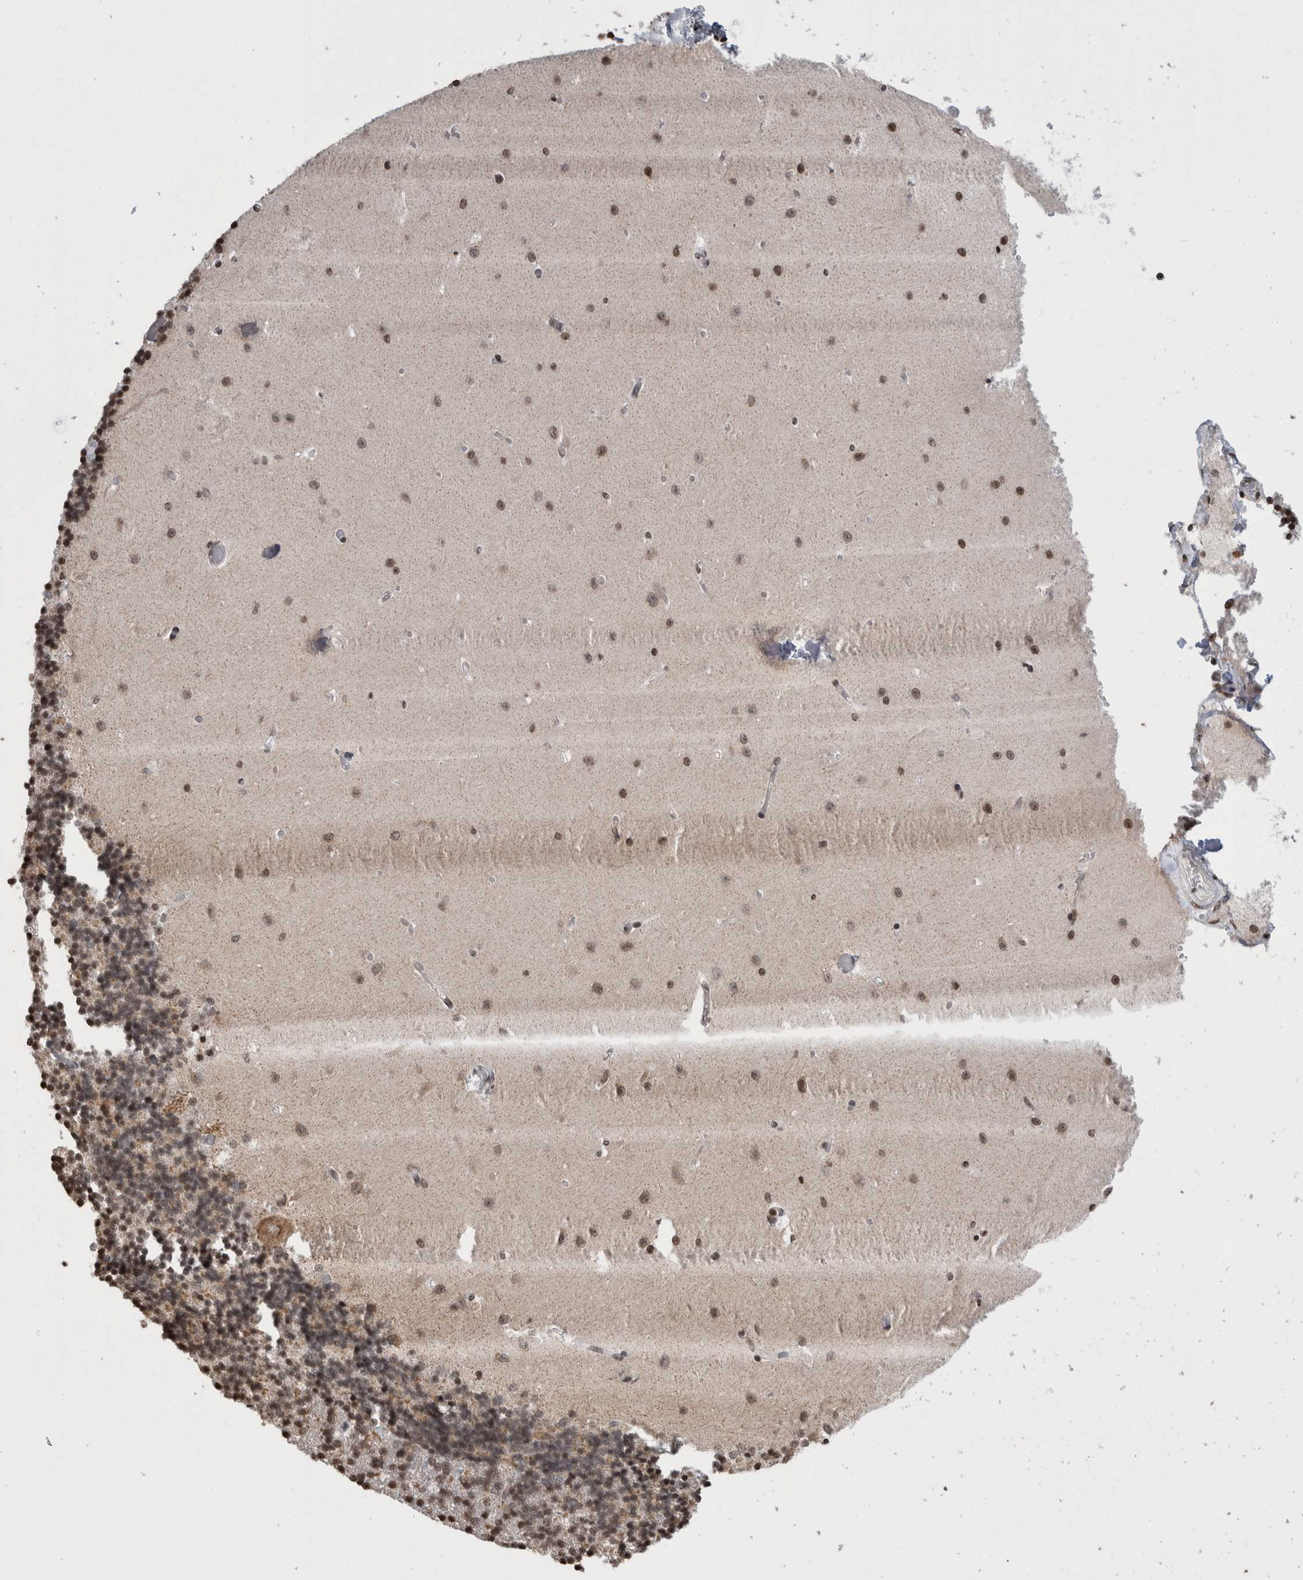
{"staining": {"intensity": "weak", "quantity": "25%-75%", "location": "cytoplasmic/membranous,nuclear"}, "tissue": "cerebellum", "cell_type": "Cells in granular layer", "image_type": "normal", "snomed": [{"axis": "morphology", "description": "Normal tissue, NOS"}, {"axis": "topography", "description": "Cerebellum"}], "caption": "The image exhibits a brown stain indicating the presence of a protein in the cytoplasmic/membranous,nuclear of cells in granular layer in cerebellum. Using DAB (3,3'-diaminobenzidine) (brown) and hematoxylin (blue) stains, captured at high magnification using brightfield microscopy.", "gene": "ZBTB11", "patient": {"sex": "male", "age": 37}}